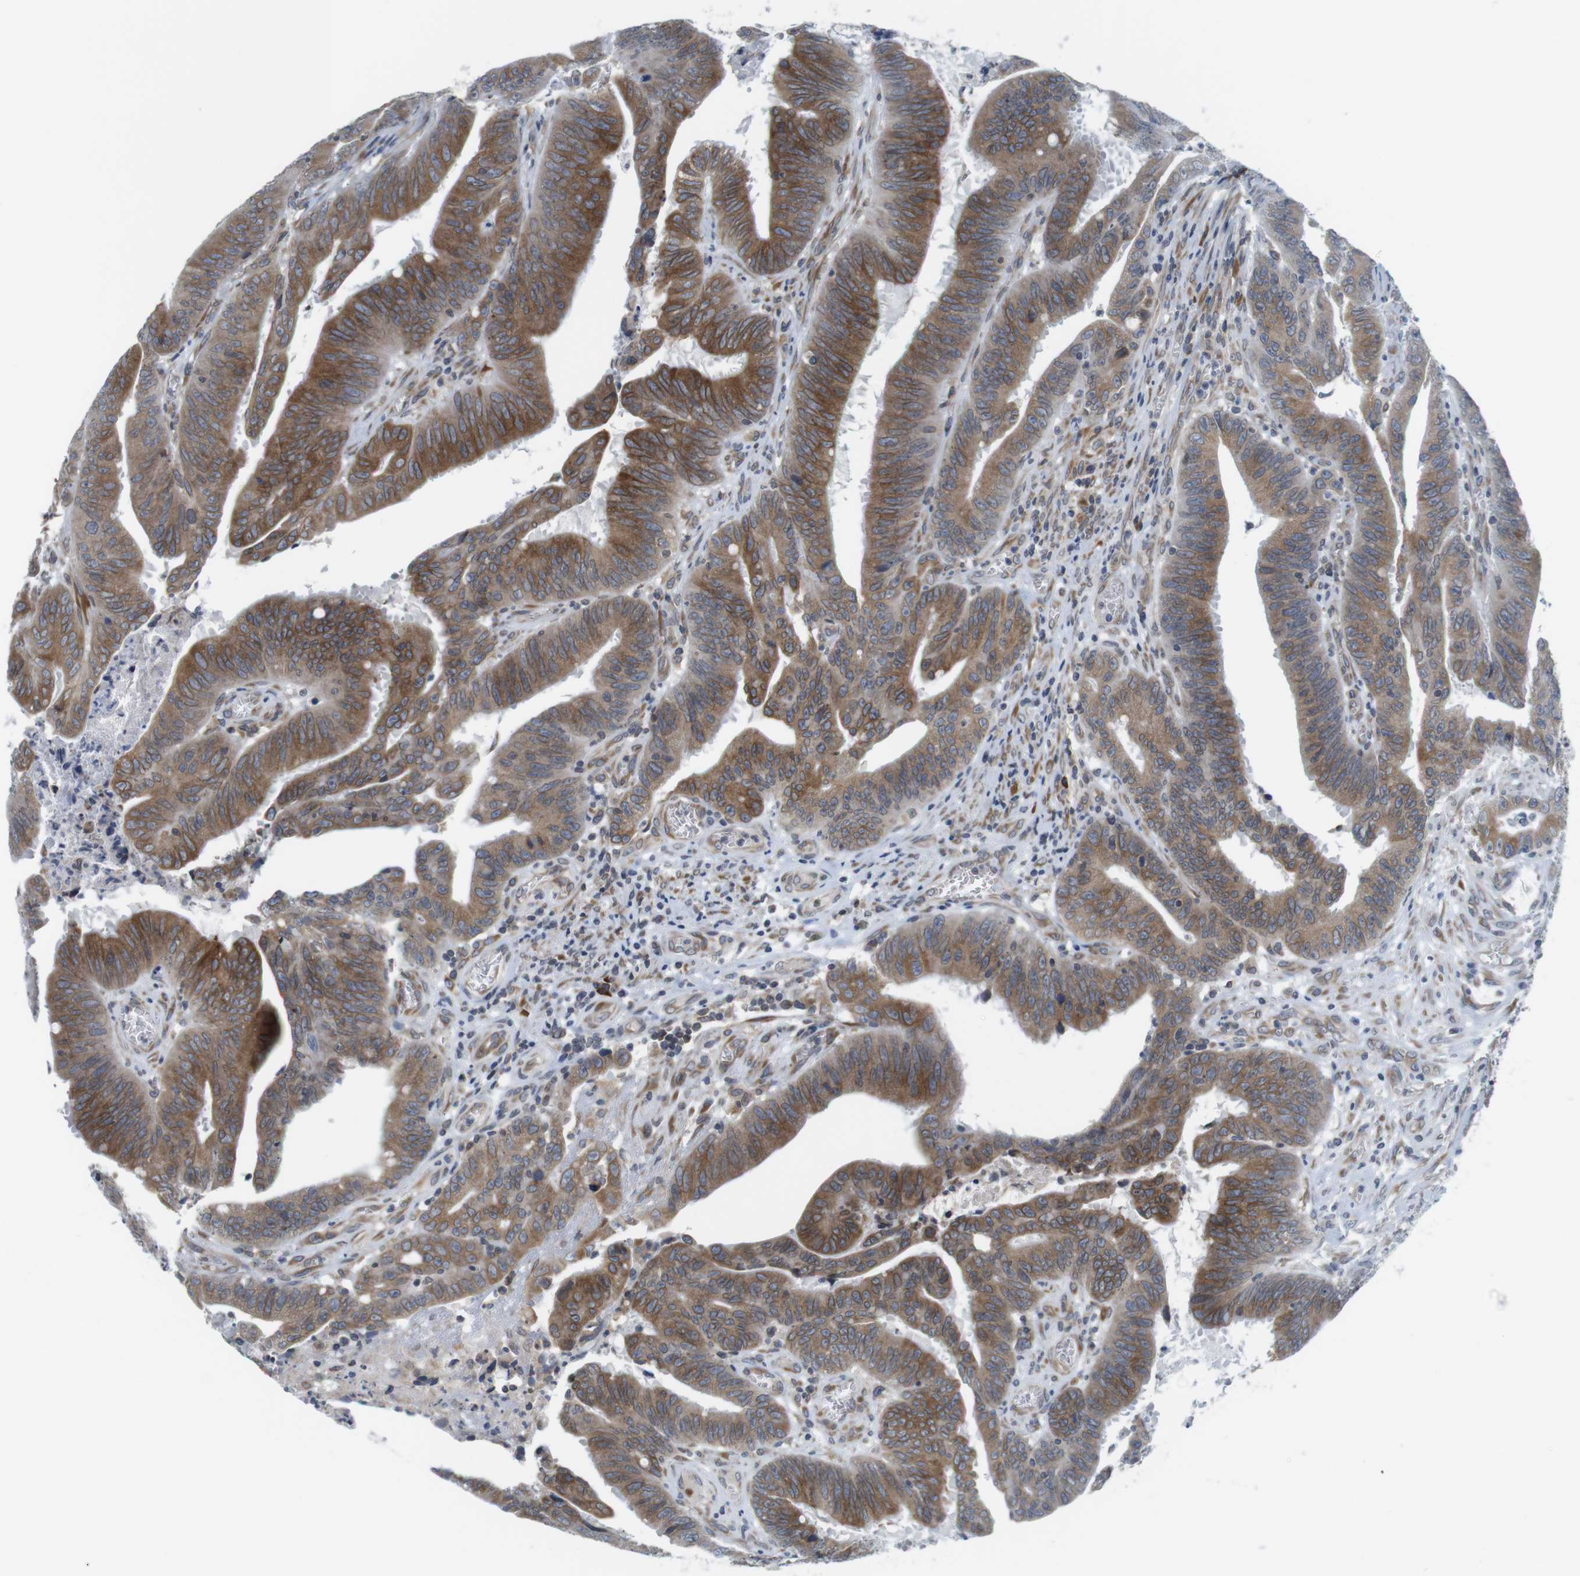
{"staining": {"intensity": "moderate", "quantity": ">75%", "location": "cytoplasmic/membranous"}, "tissue": "colorectal cancer", "cell_type": "Tumor cells", "image_type": "cancer", "snomed": [{"axis": "morphology", "description": "Adenocarcinoma, NOS"}, {"axis": "topography", "description": "Colon"}], "caption": "Immunohistochemistry micrograph of human colorectal cancer stained for a protein (brown), which reveals medium levels of moderate cytoplasmic/membranous positivity in about >75% of tumor cells.", "gene": "ERGIC3", "patient": {"sex": "male", "age": 45}}